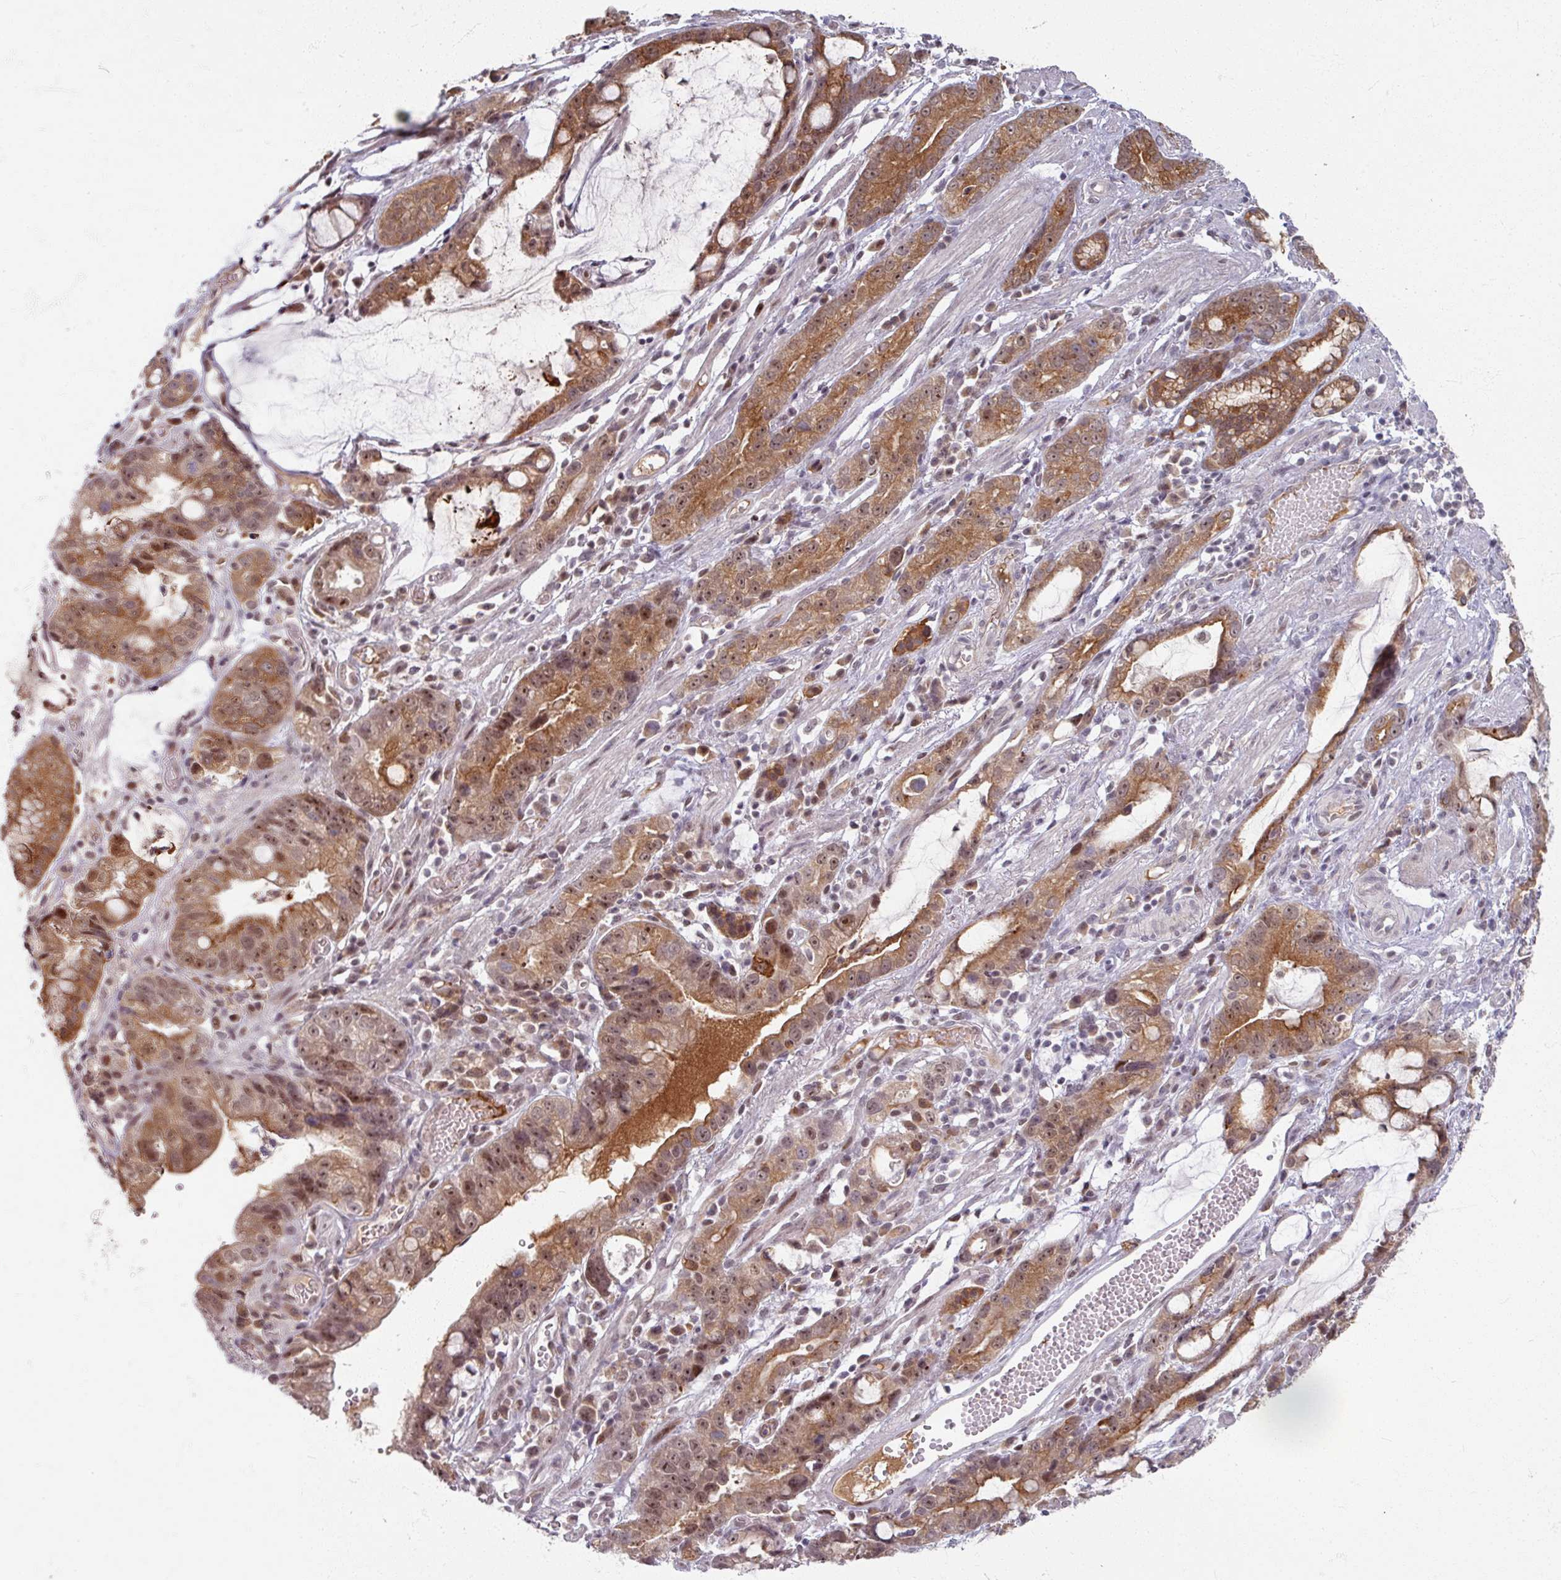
{"staining": {"intensity": "moderate", "quantity": ">75%", "location": "cytoplasmic/membranous,nuclear"}, "tissue": "stomach cancer", "cell_type": "Tumor cells", "image_type": "cancer", "snomed": [{"axis": "morphology", "description": "Adenocarcinoma, NOS"}, {"axis": "topography", "description": "Stomach"}], "caption": "Brown immunohistochemical staining in stomach cancer displays moderate cytoplasmic/membranous and nuclear positivity in about >75% of tumor cells. The staining was performed using DAB (3,3'-diaminobenzidine) to visualize the protein expression in brown, while the nuclei were stained in blue with hematoxylin (Magnification: 20x).", "gene": "KLC3", "patient": {"sex": "male", "age": 55}}